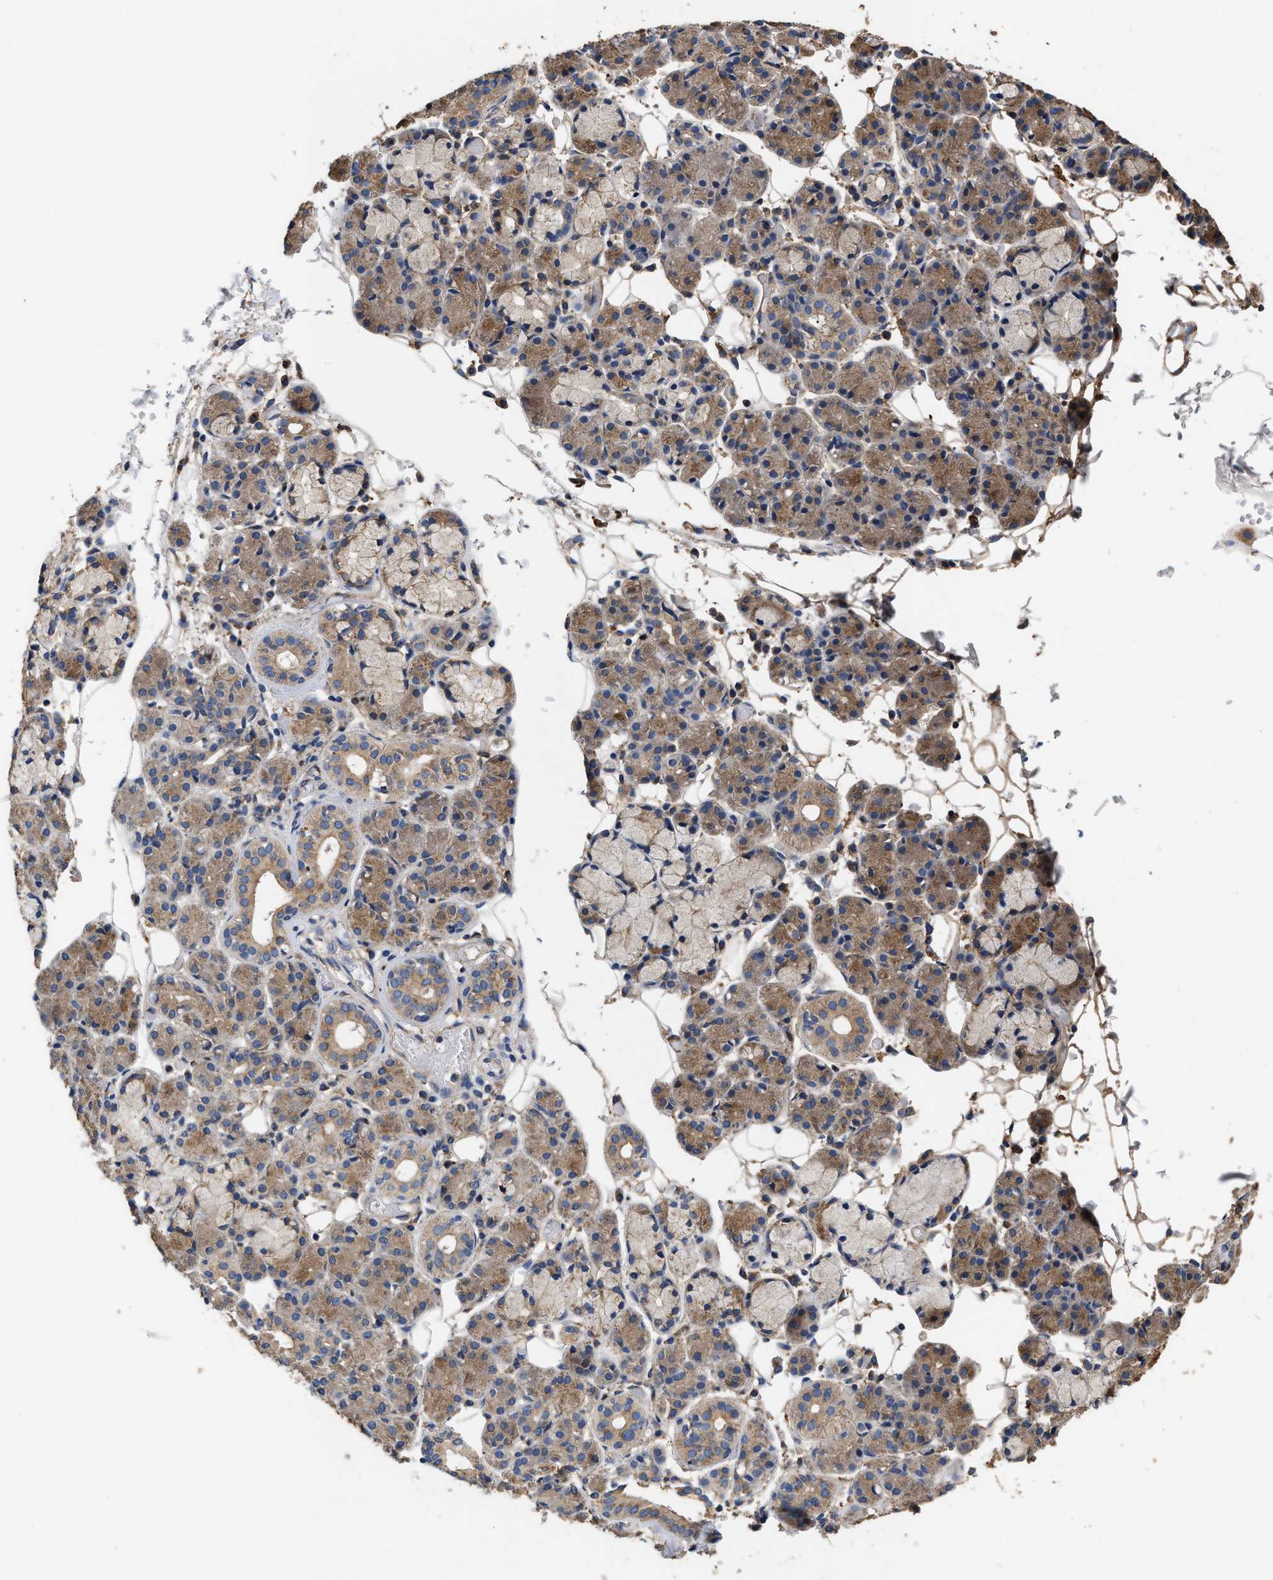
{"staining": {"intensity": "moderate", "quantity": "25%-75%", "location": "cytoplasmic/membranous"}, "tissue": "salivary gland", "cell_type": "Glandular cells", "image_type": "normal", "snomed": [{"axis": "morphology", "description": "Normal tissue, NOS"}, {"axis": "topography", "description": "Salivary gland"}], "caption": "This photomicrograph exhibits immunohistochemistry staining of benign human salivary gland, with medium moderate cytoplasmic/membranous expression in about 25%-75% of glandular cells.", "gene": "KLB", "patient": {"sex": "male", "age": 63}}